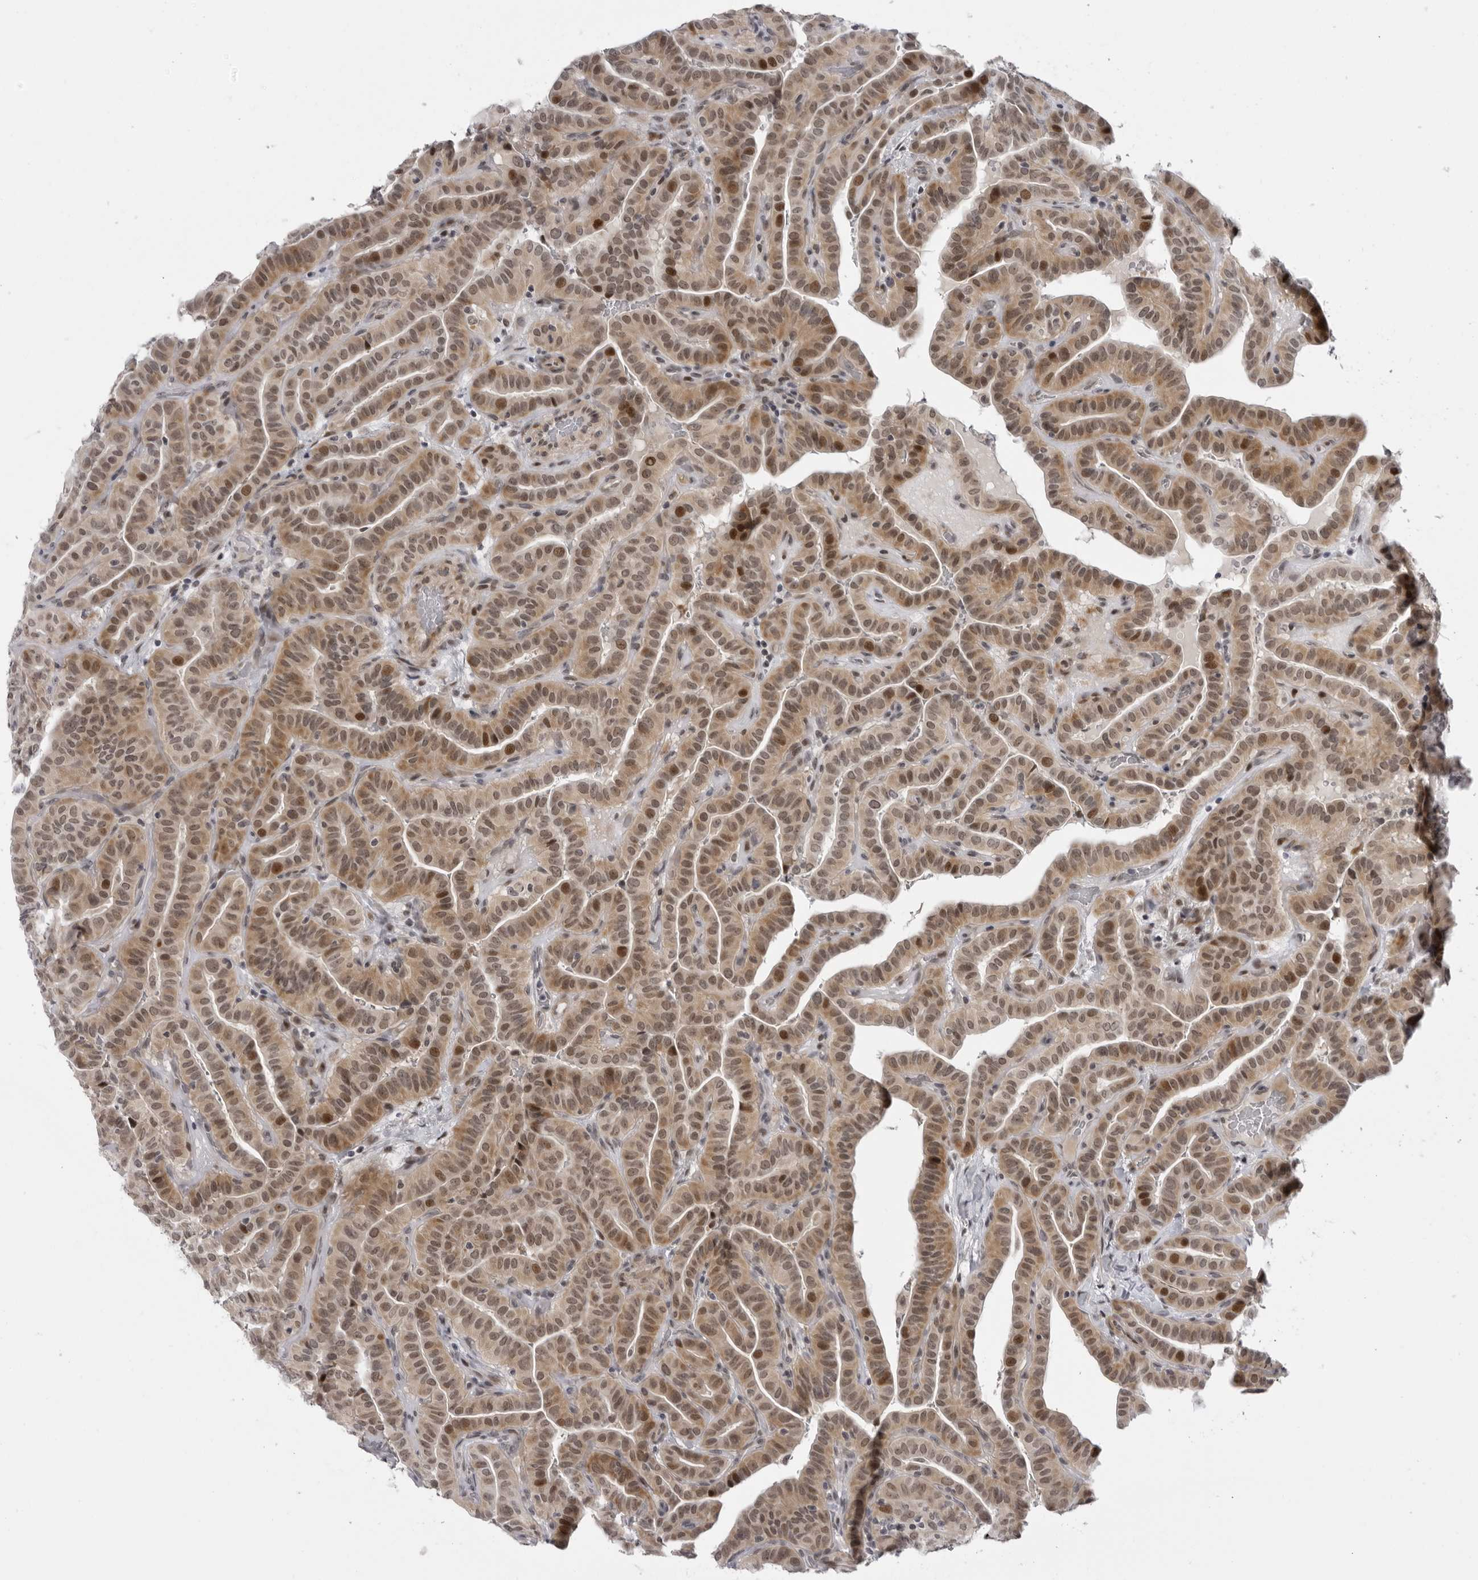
{"staining": {"intensity": "moderate", "quantity": ">75%", "location": "cytoplasmic/membranous,nuclear"}, "tissue": "thyroid cancer", "cell_type": "Tumor cells", "image_type": "cancer", "snomed": [{"axis": "morphology", "description": "Papillary adenocarcinoma, NOS"}, {"axis": "topography", "description": "Thyroid gland"}], "caption": "An image showing moderate cytoplasmic/membranous and nuclear staining in about >75% of tumor cells in papillary adenocarcinoma (thyroid), as visualized by brown immunohistochemical staining.", "gene": "ALPK2", "patient": {"sex": "male", "age": 77}}